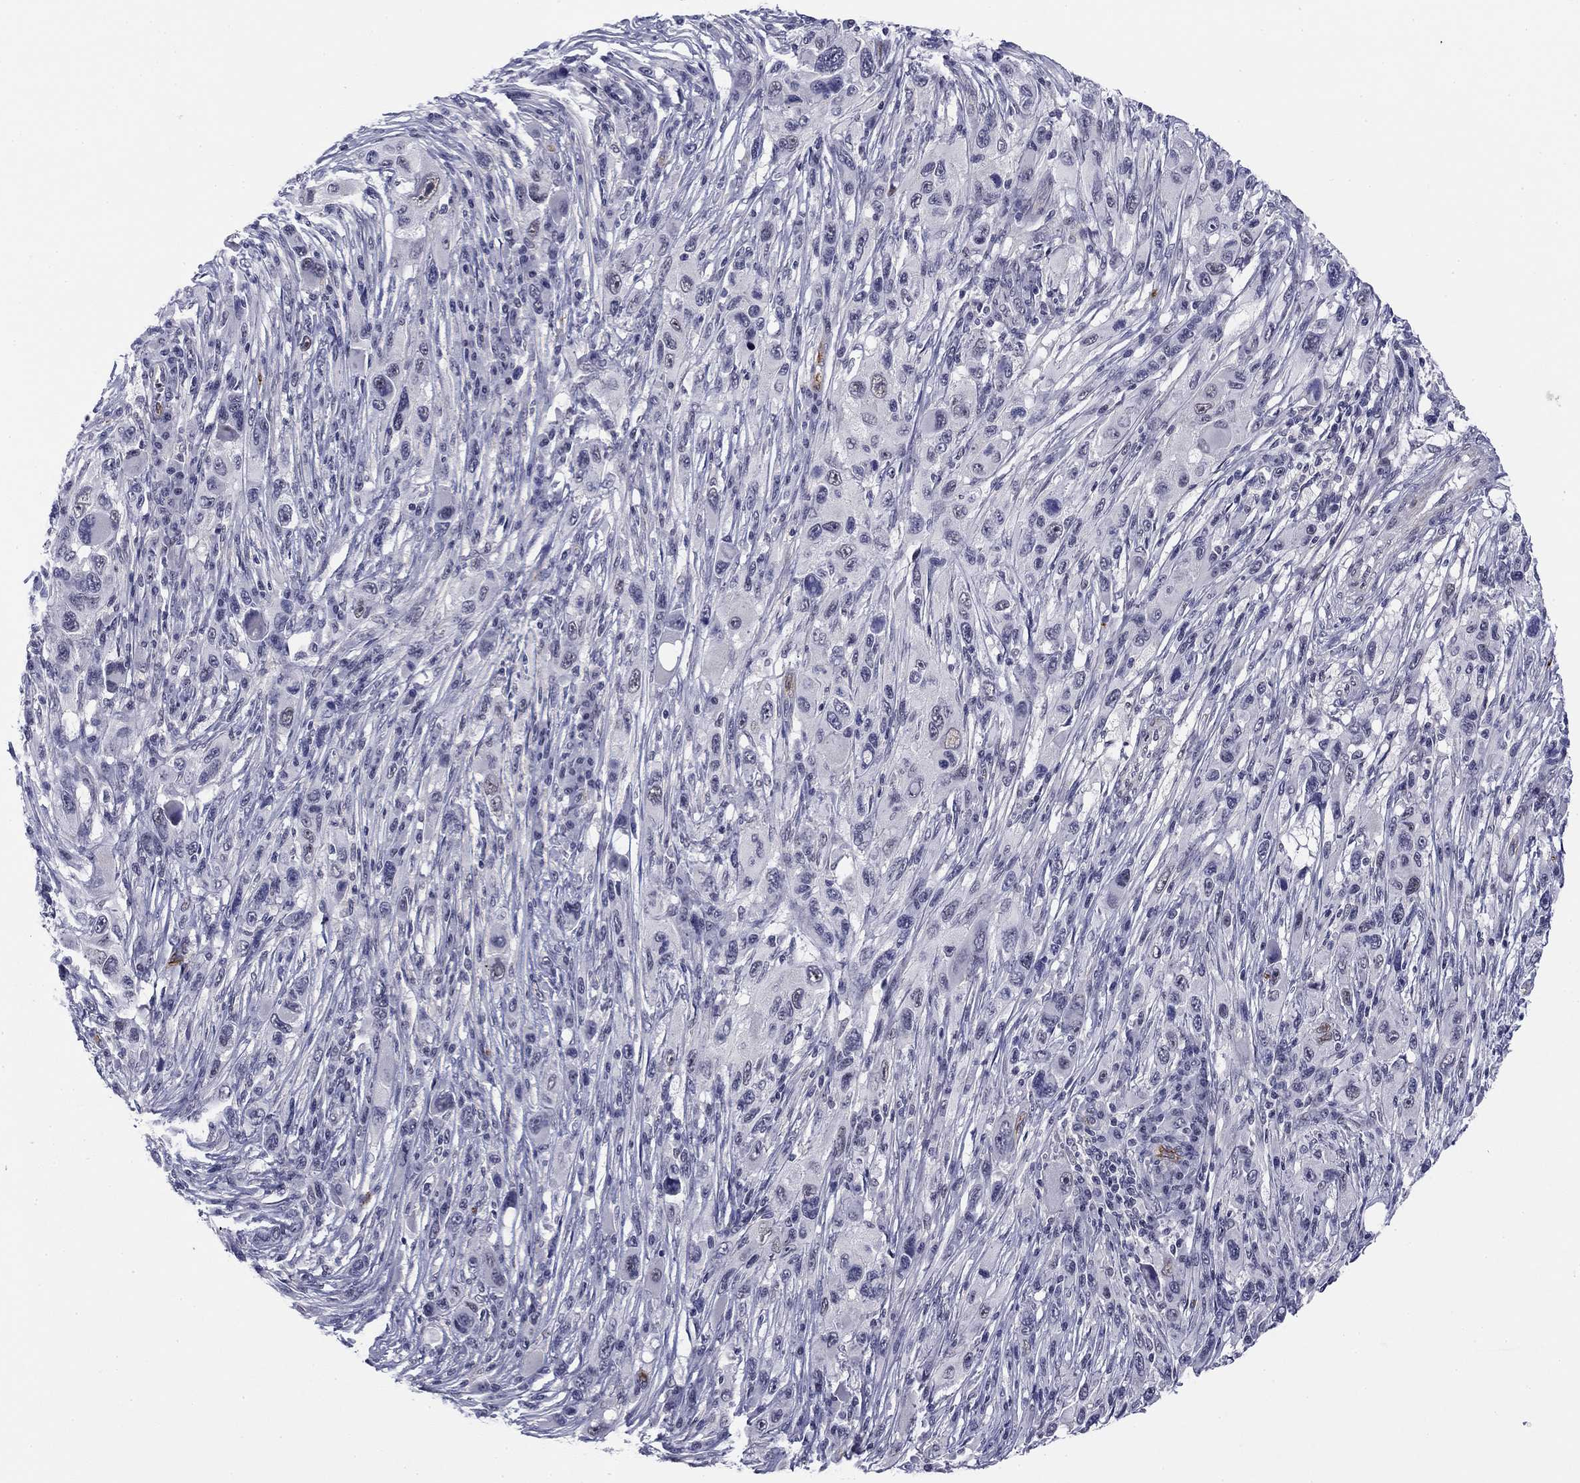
{"staining": {"intensity": "negative", "quantity": "none", "location": "none"}, "tissue": "melanoma", "cell_type": "Tumor cells", "image_type": "cancer", "snomed": [{"axis": "morphology", "description": "Malignant melanoma, NOS"}, {"axis": "topography", "description": "Skin"}], "caption": "Immunohistochemical staining of malignant melanoma displays no significant positivity in tumor cells.", "gene": "TIGD4", "patient": {"sex": "male", "age": 53}}